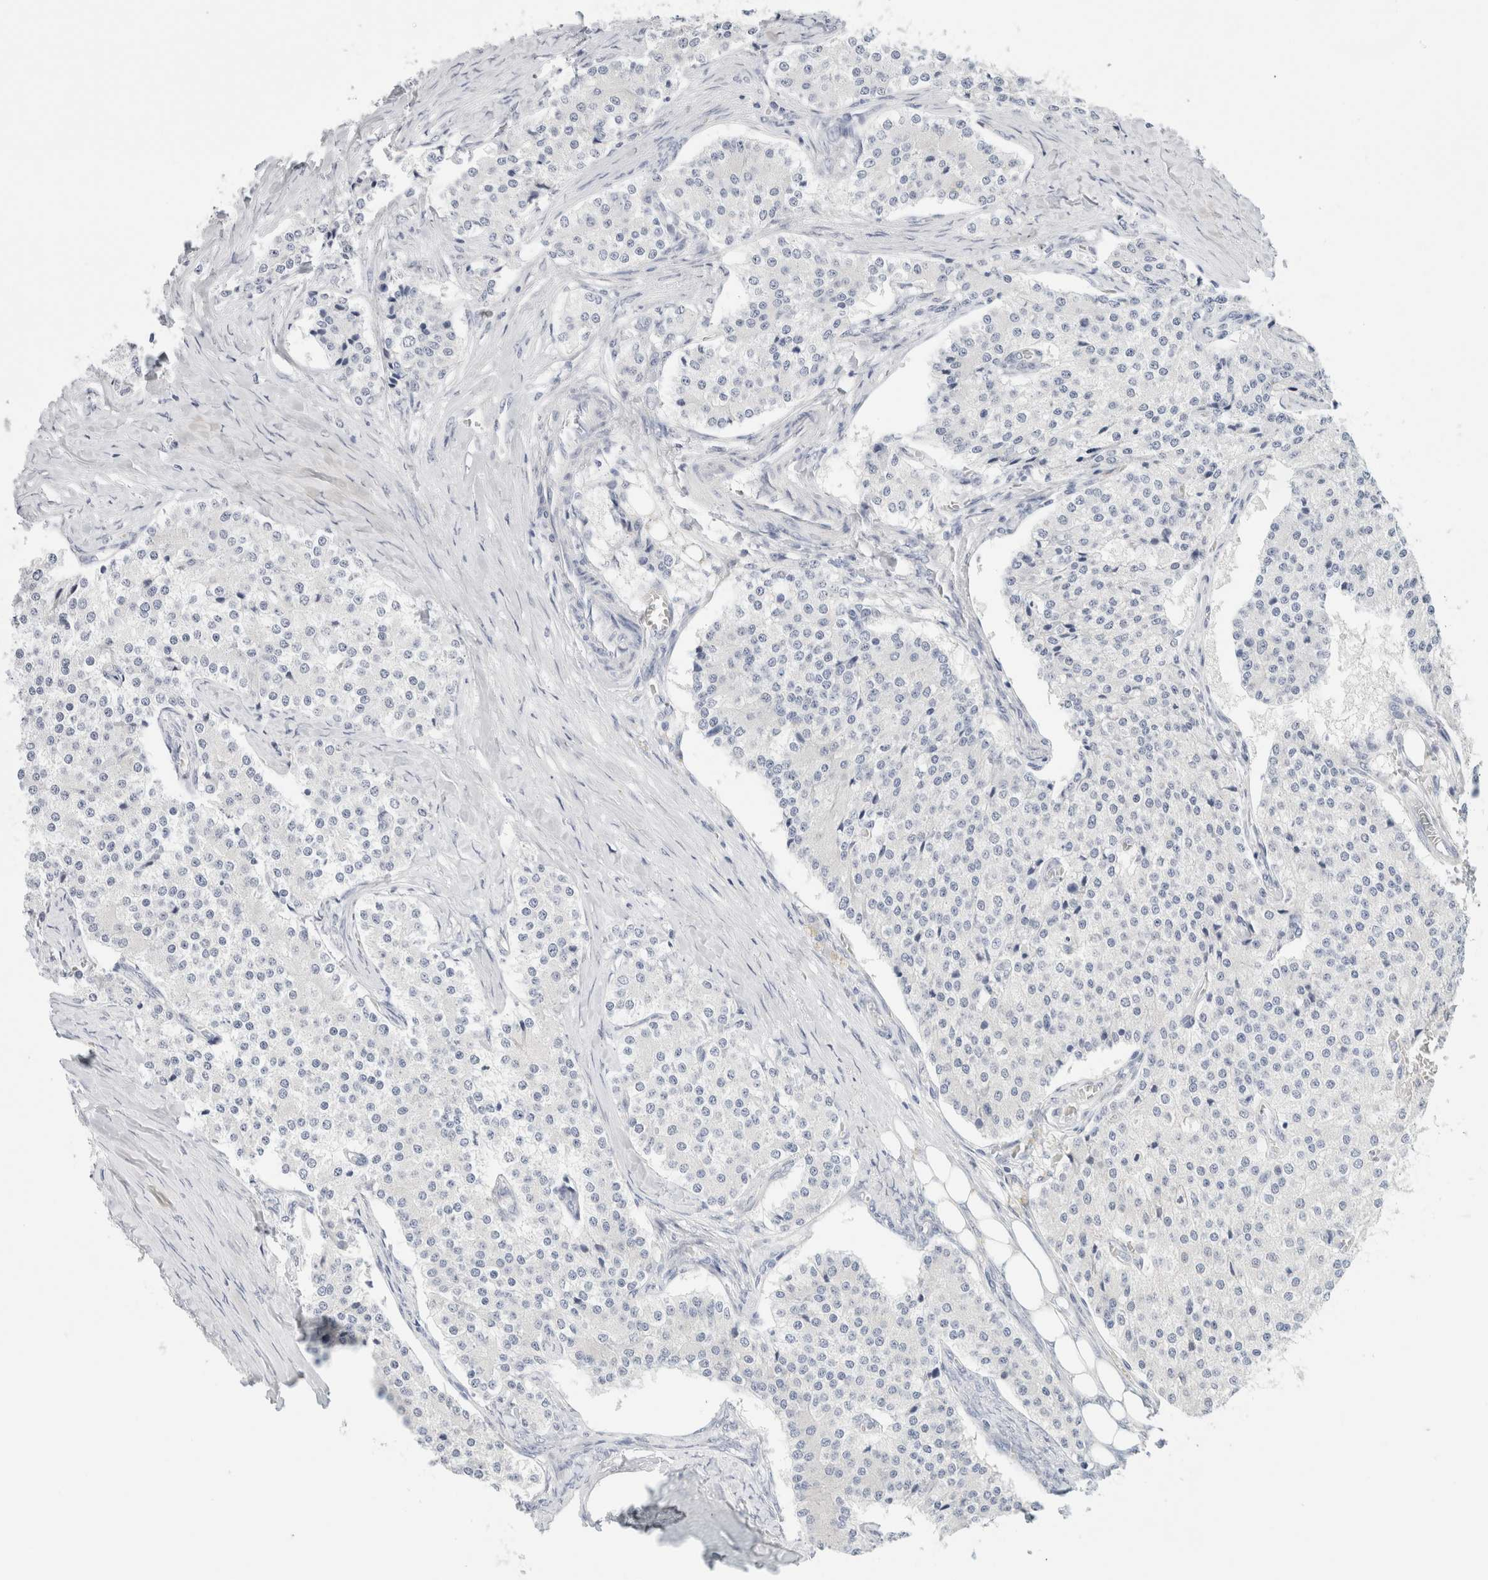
{"staining": {"intensity": "negative", "quantity": "none", "location": "none"}, "tissue": "carcinoid", "cell_type": "Tumor cells", "image_type": "cancer", "snomed": [{"axis": "morphology", "description": "Carcinoid, malignant, NOS"}, {"axis": "topography", "description": "Colon"}], "caption": "Carcinoid was stained to show a protein in brown. There is no significant expression in tumor cells.", "gene": "RTN4", "patient": {"sex": "female", "age": 52}}